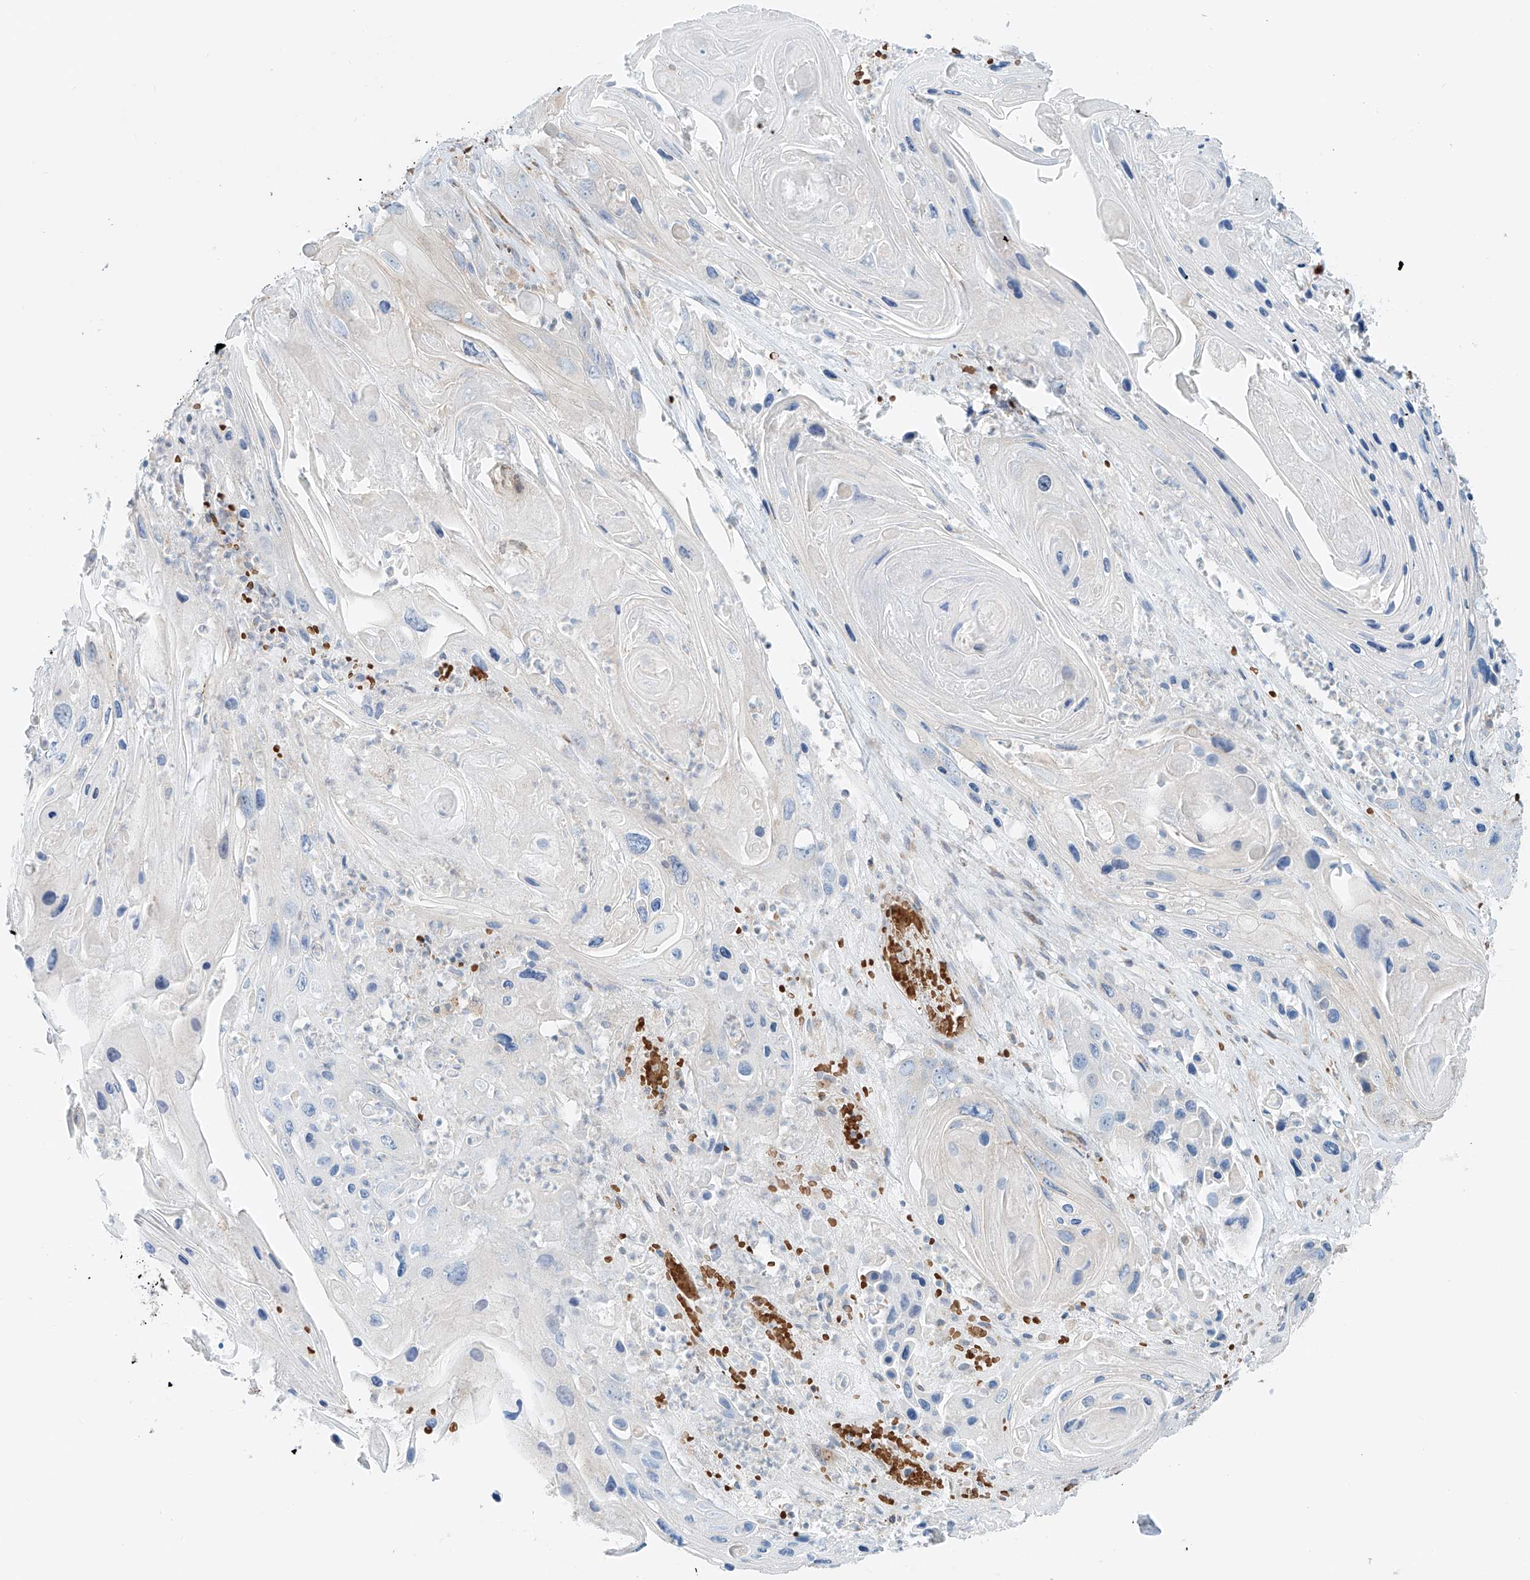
{"staining": {"intensity": "negative", "quantity": "none", "location": "none"}, "tissue": "skin cancer", "cell_type": "Tumor cells", "image_type": "cancer", "snomed": [{"axis": "morphology", "description": "Squamous cell carcinoma, NOS"}, {"axis": "topography", "description": "Skin"}], "caption": "There is no significant staining in tumor cells of squamous cell carcinoma (skin).", "gene": "EIPR1", "patient": {"sex": "male", "age": 55}}